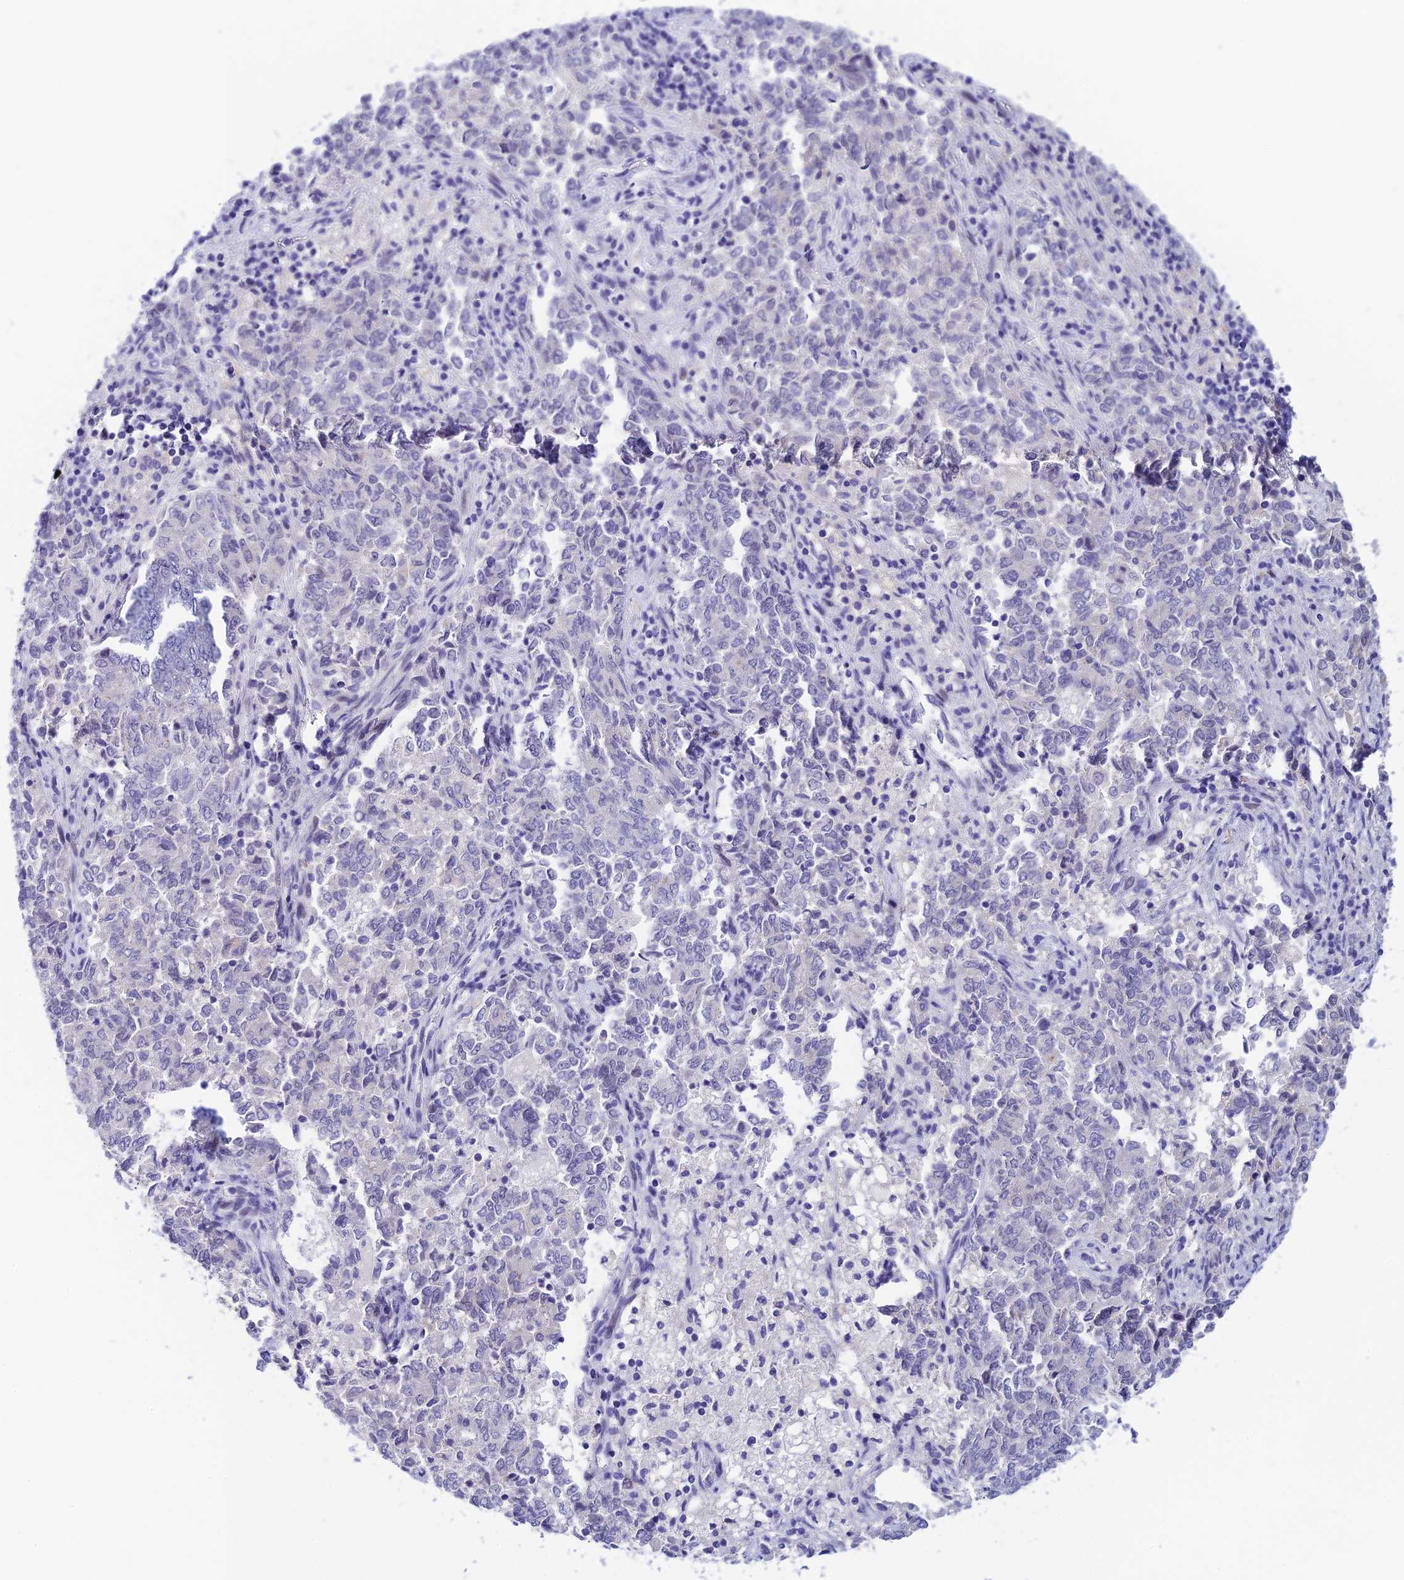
{"staining": {"intensity": "negative", "quantity": "none", "location": "none"}, "tissue": "endometrial cancer", "cell_type": "Tumor cells", "image_type": "cancer", "snomed": [{"axis": "morphology", "description": "Adenocarcinoma, NOS"}, {"axis": "topography", "description": "Endometrium"}], "caption": "The image reveals no significant positivity in tumor cells of endometrial cancer (adenocarcinoma).", "gene": "RASGEF1B", "patient": {"sex": "female", "age": 80}}